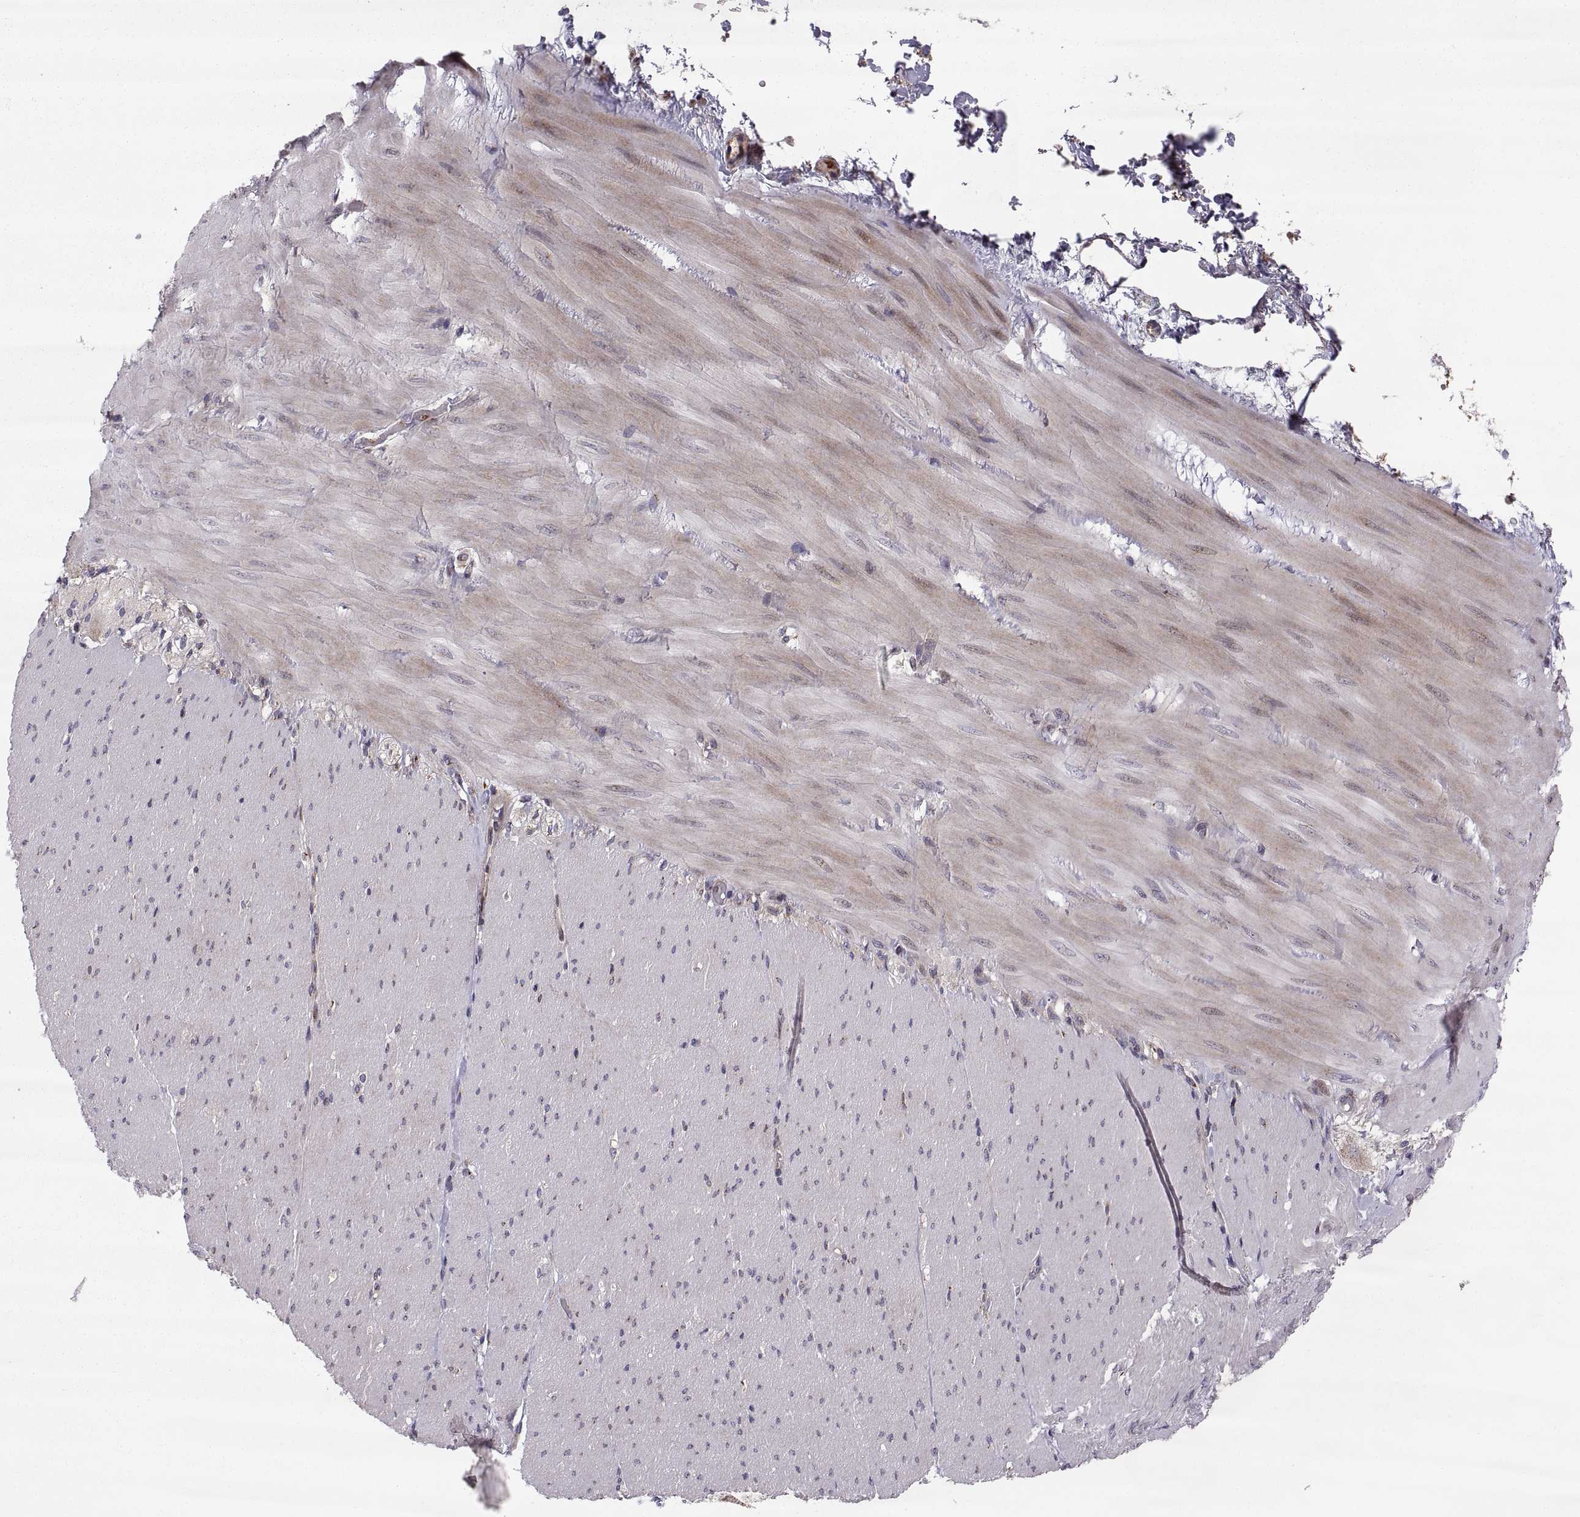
{"staining": {"intensity": "negative", "quantity": "none", "location": "none"}, "tissue": "soft tissue", "cell_type": "Fibroblasts", "image_type": "normal", "snomed": [{"axis": "morphology", "description": "Normal tissue, NOS"}, {"axis": "topography", "description": "Smooth muscle"}, {"axis": "topography", "description": "Duodenum"}, {"axis": "topography", "description": "Peripheral nerve tissue"}], "caption": "High power microscopy image of an immunohistochemistry micrograph of normal soft tissue, revealing no significant positivity in fibroblasts. (IHC, brightfield microscopy, high magnification).", "gene": "TESC", "patient": {"sex": "female", "age": 61}}